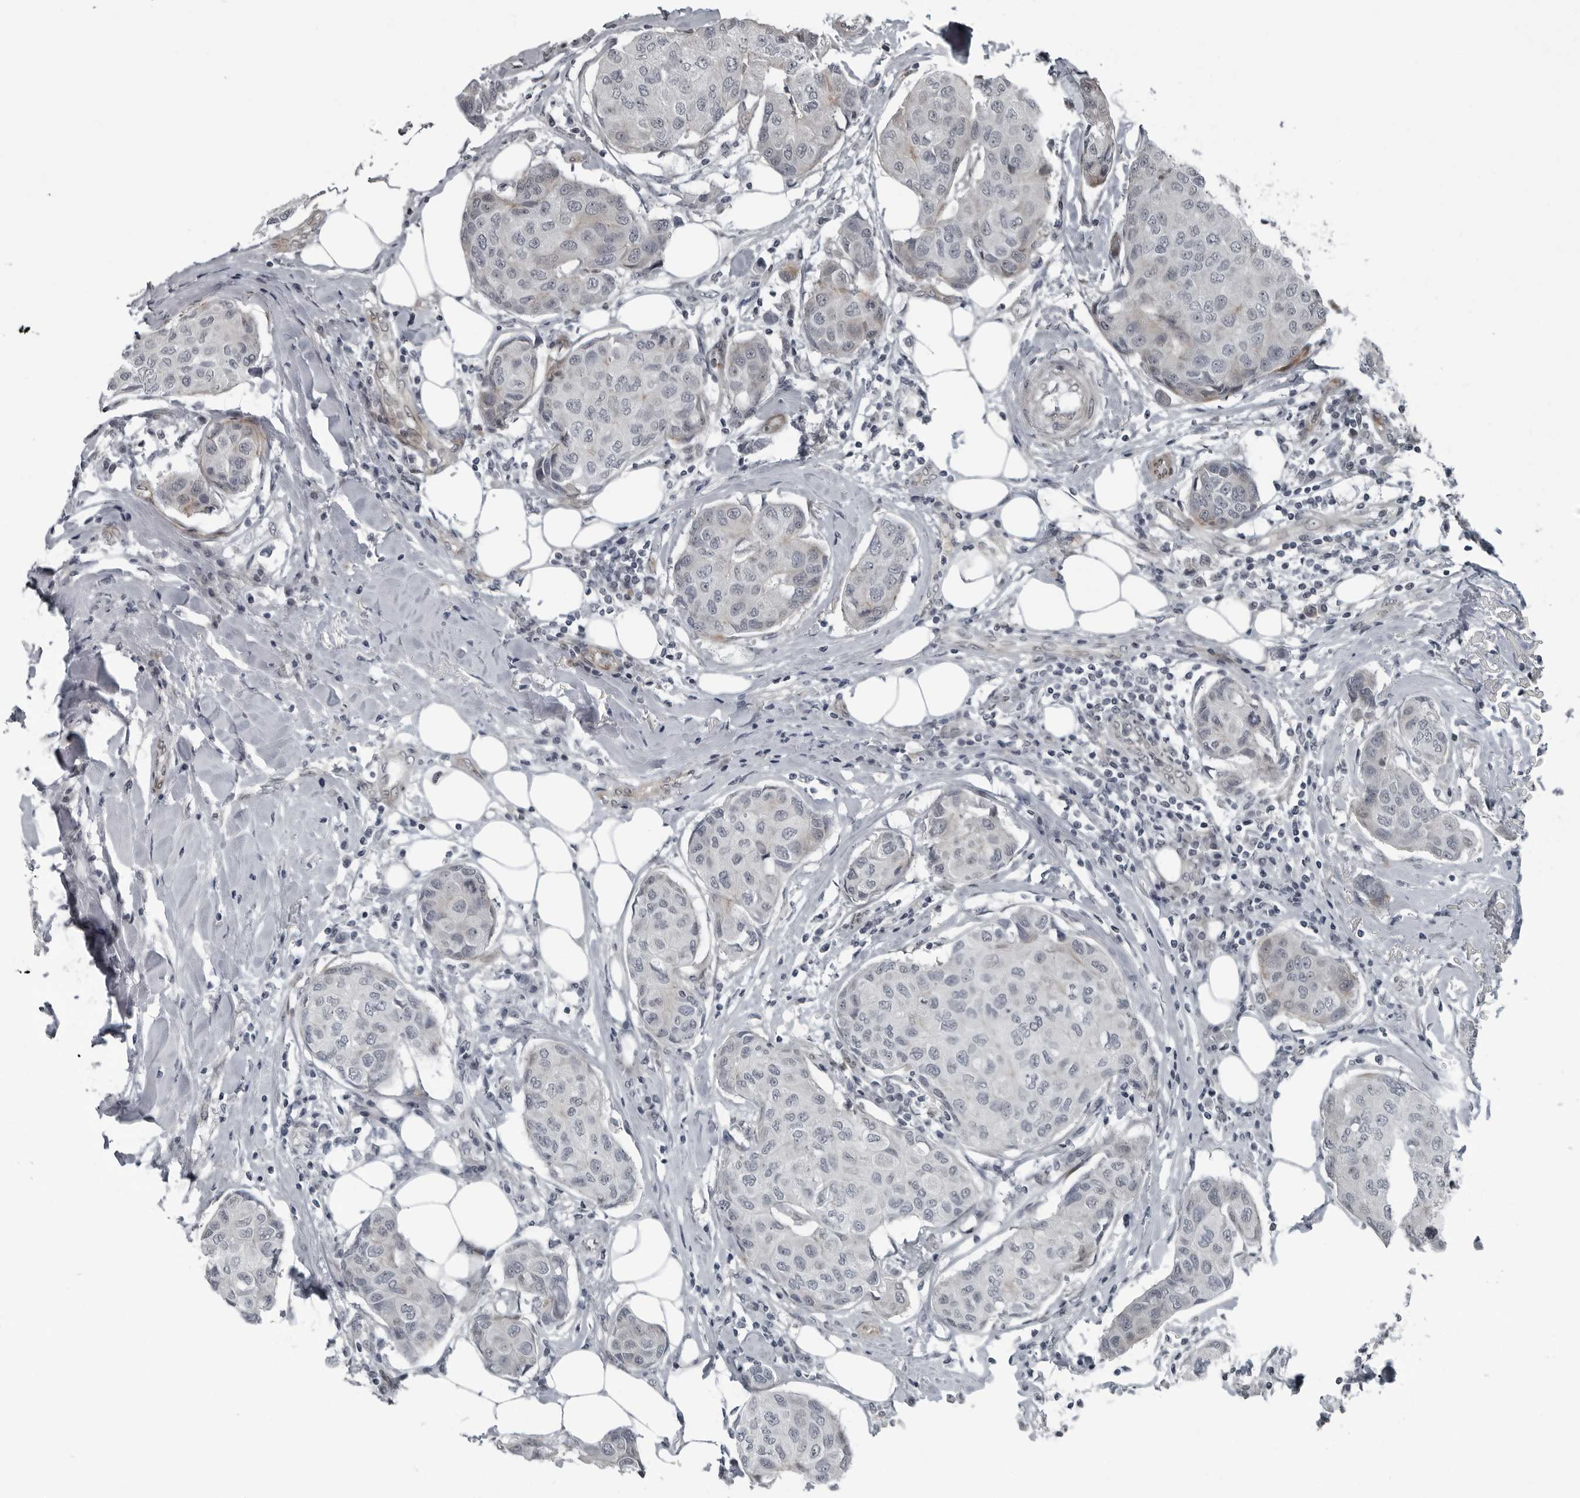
{"staining": {"intensity": "negative", "quantity": "none", "location": "none"}, "tissue": "breast cancer", "cell_type": "Tumor cells", "image_type": "cancer", "snomed": [{"axis": "morphology", "description": "Duct carcinoma"}, {"axis": "topography", "description": "Breast"}], "caption": "A photomicrograph of breast cancer (infiltrating ductal carcinoma) stained for a protein reveals no brown staining in tumor cells.", "gene": "FAM102B", "patient": {"sex": "female", "age": 80}}